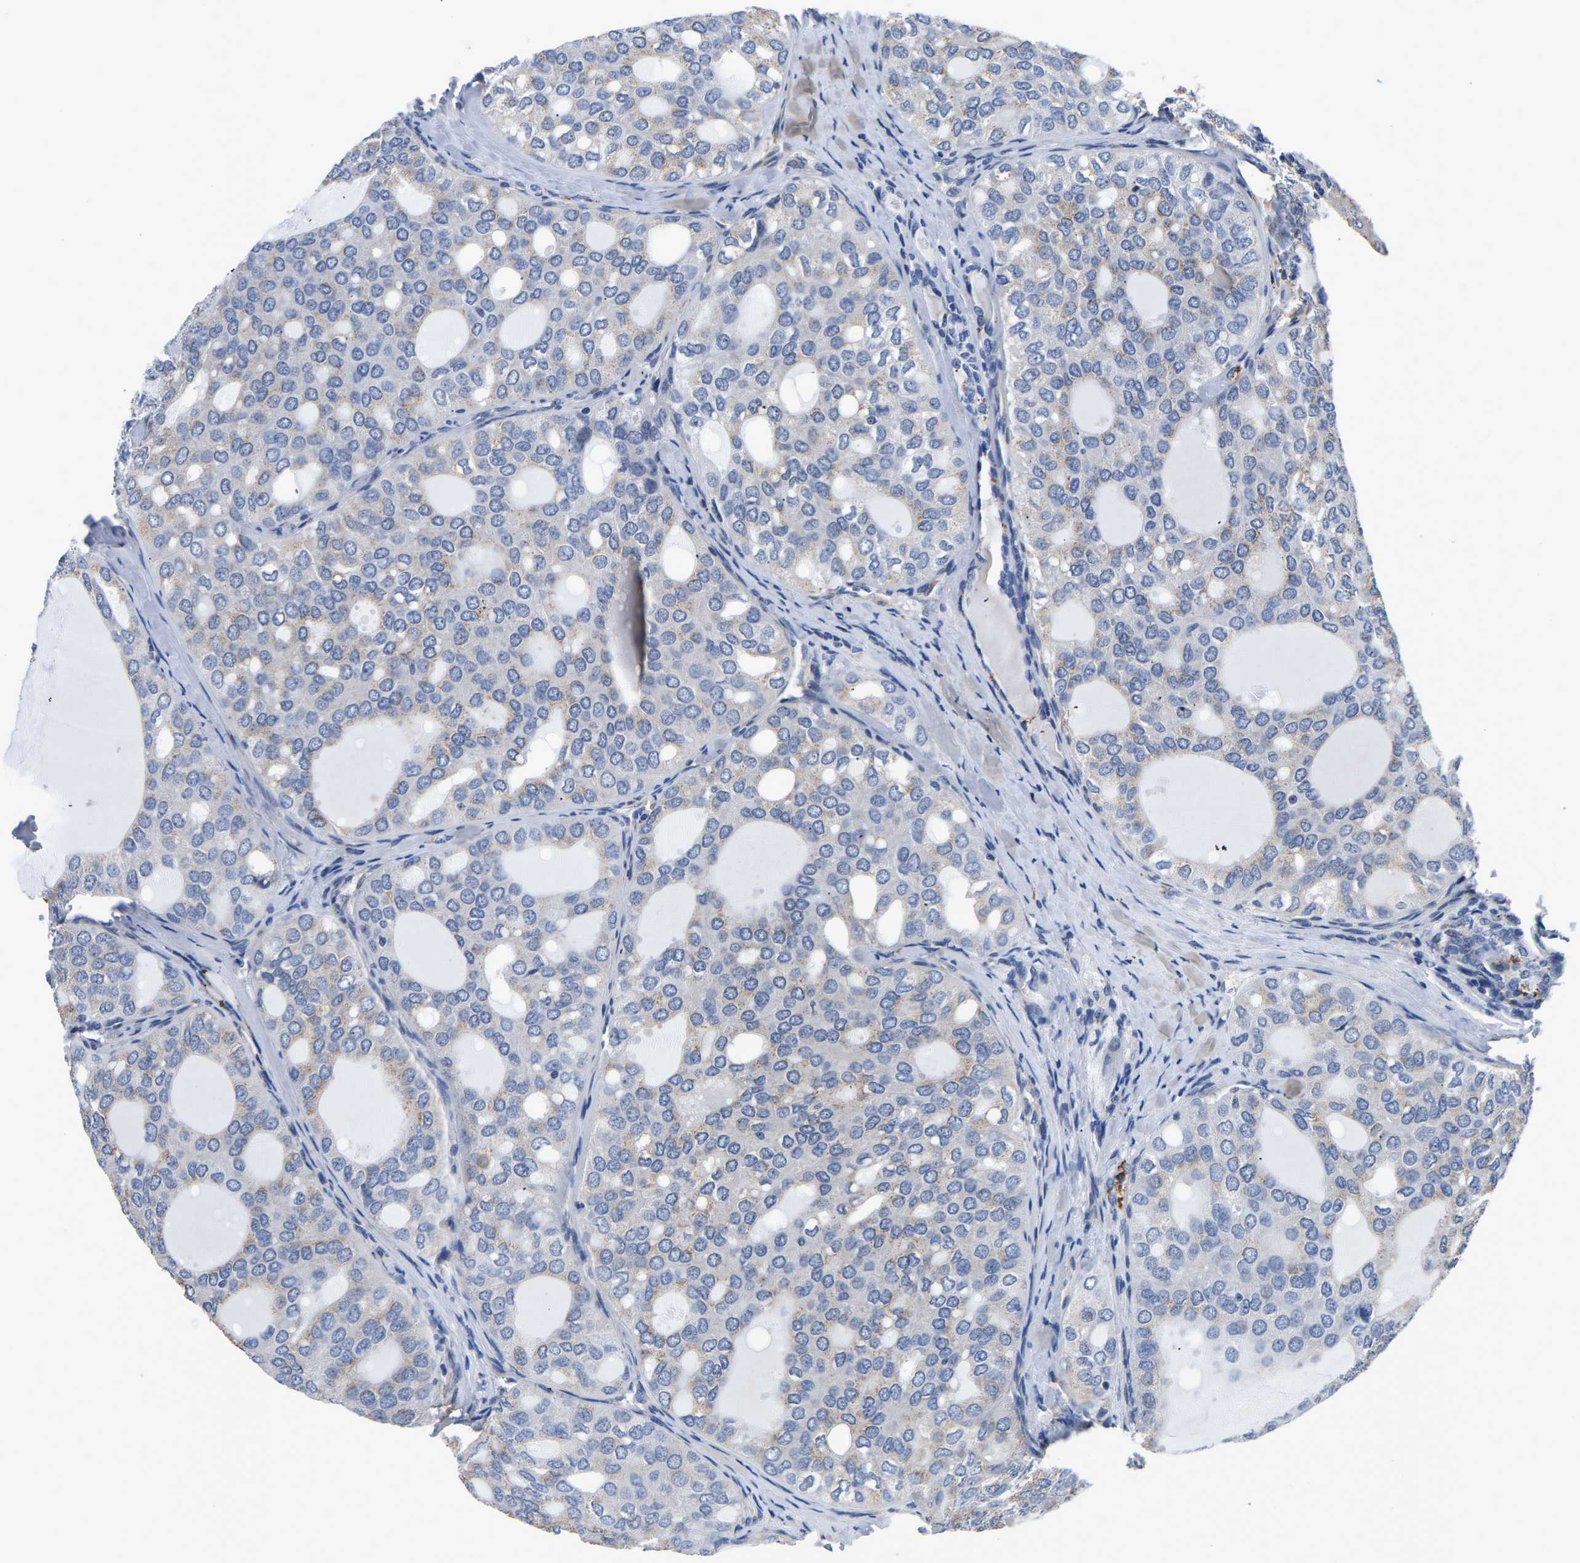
{"staining": {"intensity": "negative", "quantity": "none", "location": "none"}, "tissue": "thyroid cancer", "cell_type": "Tumor cells", "image_type": "cancer", "snomed": [{"axis": "morphology", "description": "Follicular adenoma carcinoma, NOS"}, {"axis": "topography", "description": "Thyroid gland"}], "caption": "Immunohistochemistry (IHC) histopathology image of neoplastic tissue: thyroid cancer stained with DAB reveals no significant protein positivity in tumor cells. The staining is performed using DAB (3,3'-diaminobenzidine) brown chromogen with nuclei counter-stained in using hematoxylin.", "gene": "PDLIM7", "patient": {"sex": "male", "age": 75}}